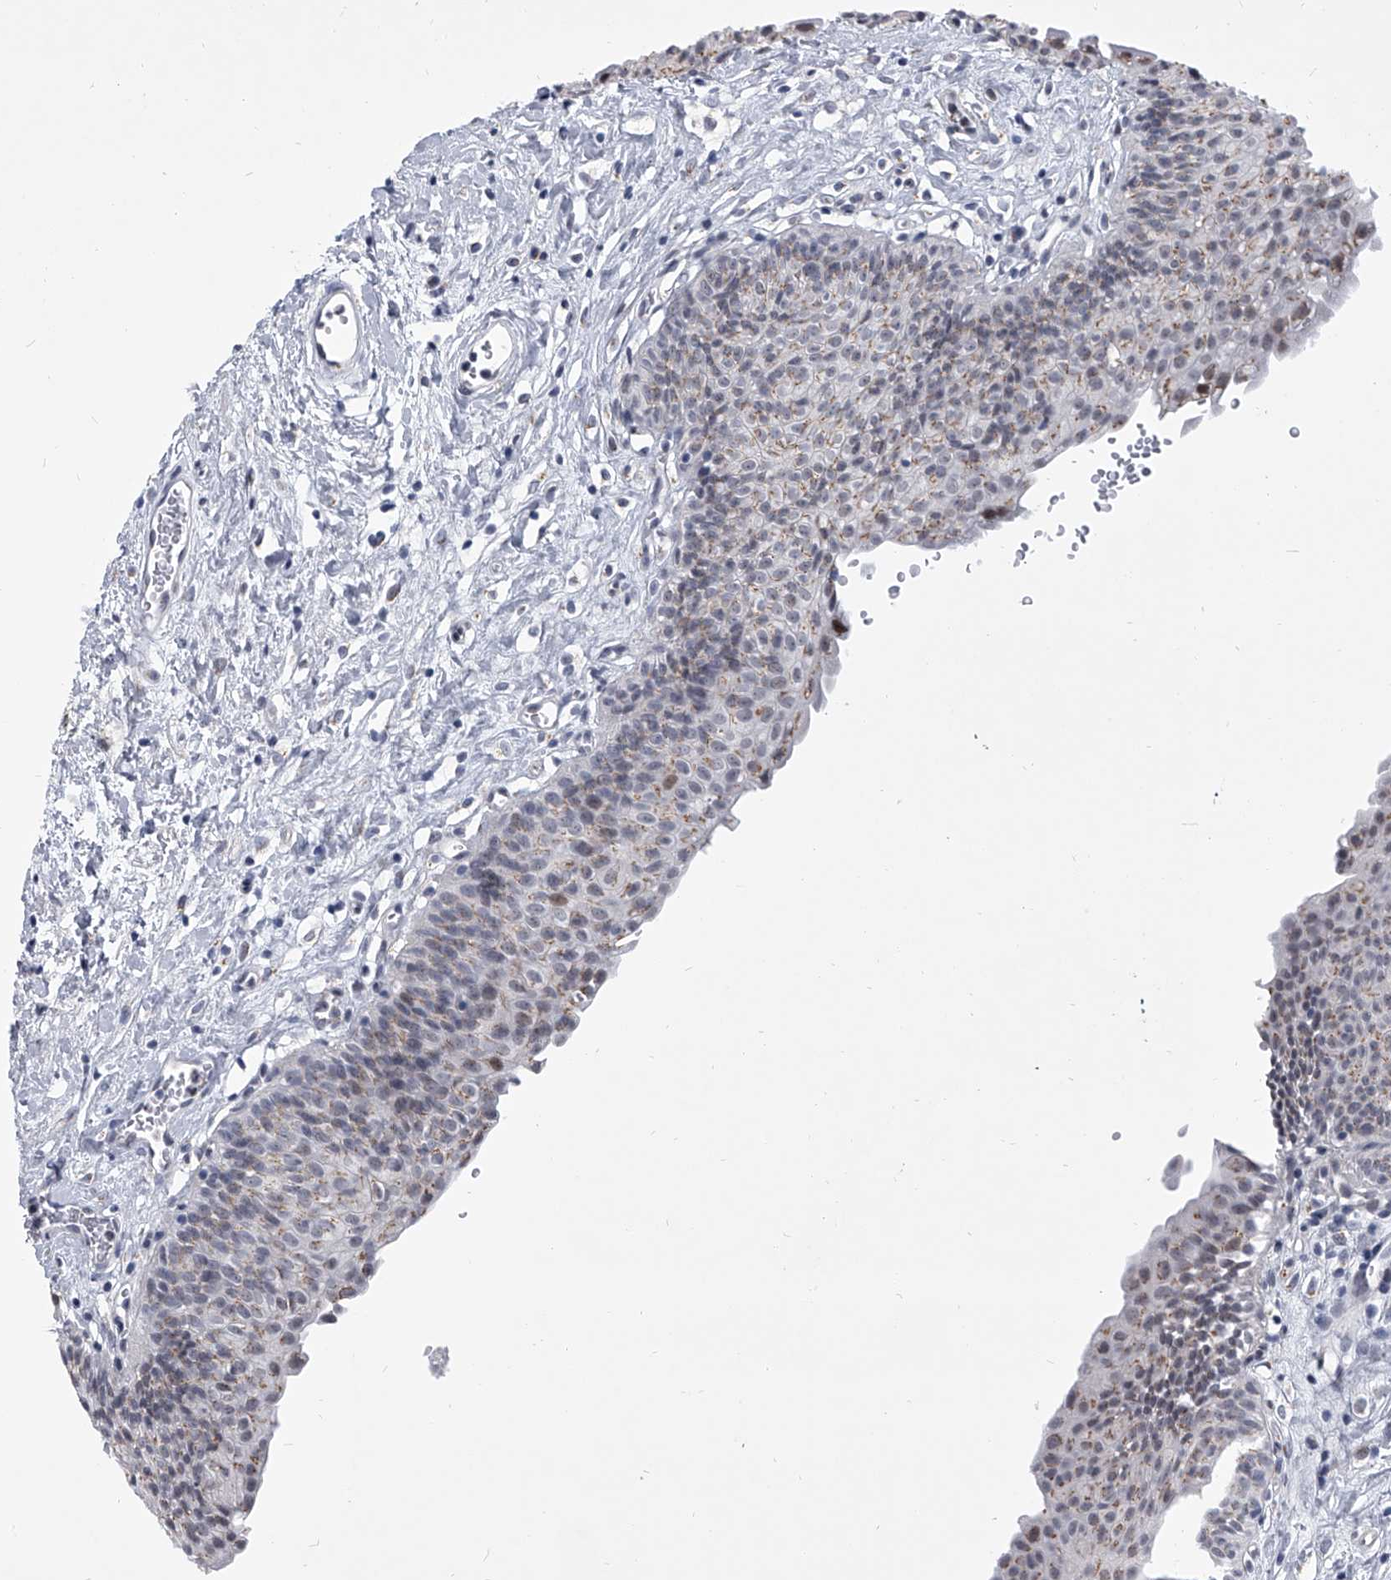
{"staining": {"intensity": "moderate", "quantity": "25%-75%", "location": "cytoplasmic/membranous"}, "tissue": "urinary bladder", "cell_type": "Urothelial cells", "image_type": "normal", "snomed": [{"axis": "morphology", "description": "Normal tissue, NOS"}, {"axis": "topography", "description": "Urinary bladder"}], "caption": "Unremarkable urinary bladder exhibits moderate cytoplasmic/membranous expression in about 25%-75% of urothelial cells, visualized by immunohistochemistry.", "gene": "EVA1C", "patient": {"sex": "male", "age": 51}}